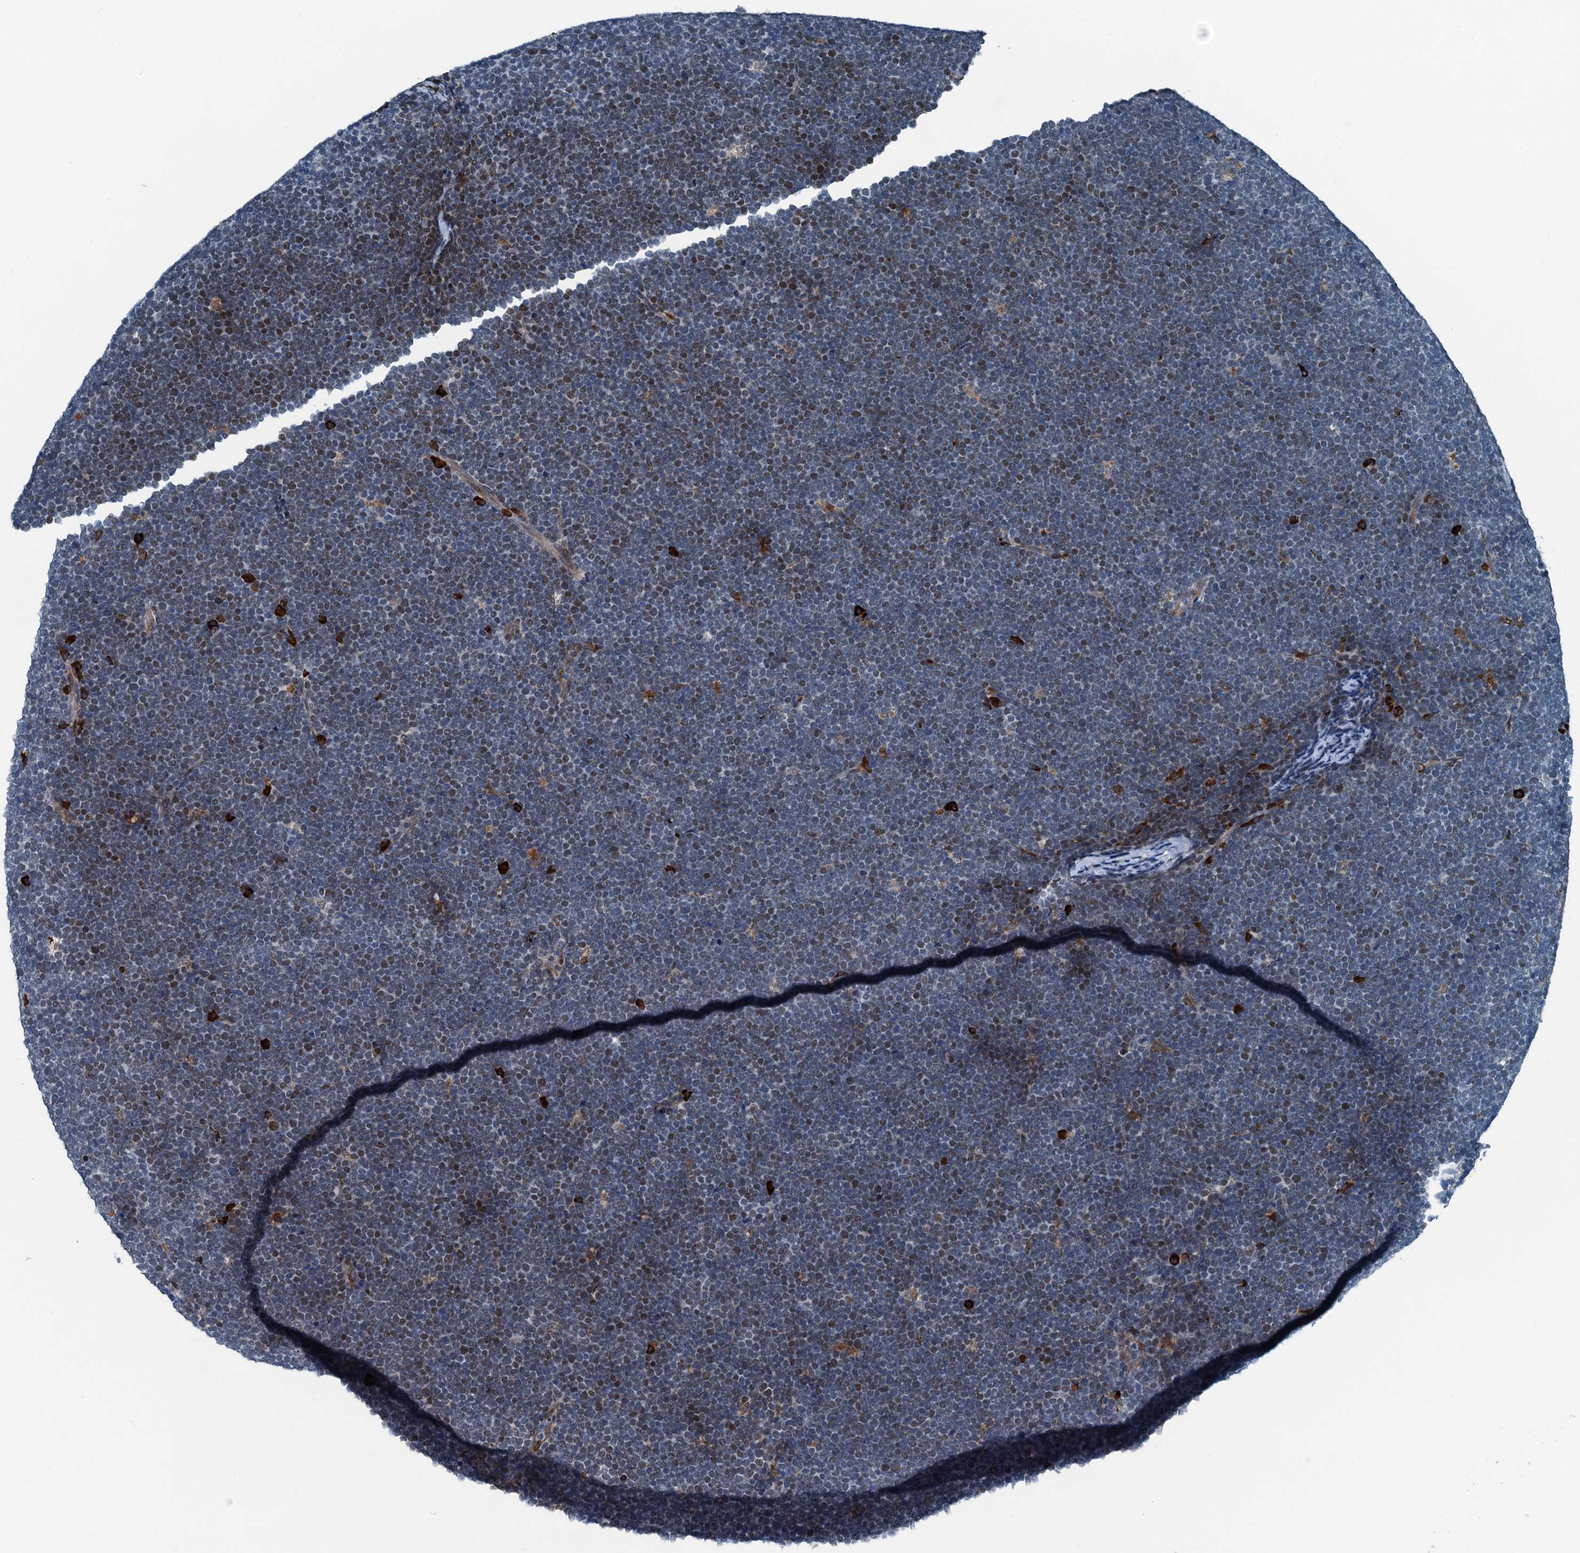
{"staining": {"intensity": "weak", "quantity": "25%-75%", "location": "nuclear"}, "tissue": "lymphoma", "cell_type": "Tumor cells", "image_type": "cancer", "snomed": [{"axis": "morphology", "description": "Malignant lymphoma, non-Hodgkin's type, High grade"}, {"axis": "topography", "description": "Lymph node"}], "caption": "The immunohistochemical stain labels weak nuclear expression in tumor cells of high-grade malignant lymphoma, non-Hodgkin's type tissue. The protein is stained brown, and the nuclei are stained in blue (DAB (3,3'-diaminobenzidine) IHC with brightfield microscopy, high magnification).", "gene": "TAMALIN", "patient": {"sex": "male", "age": 13}}